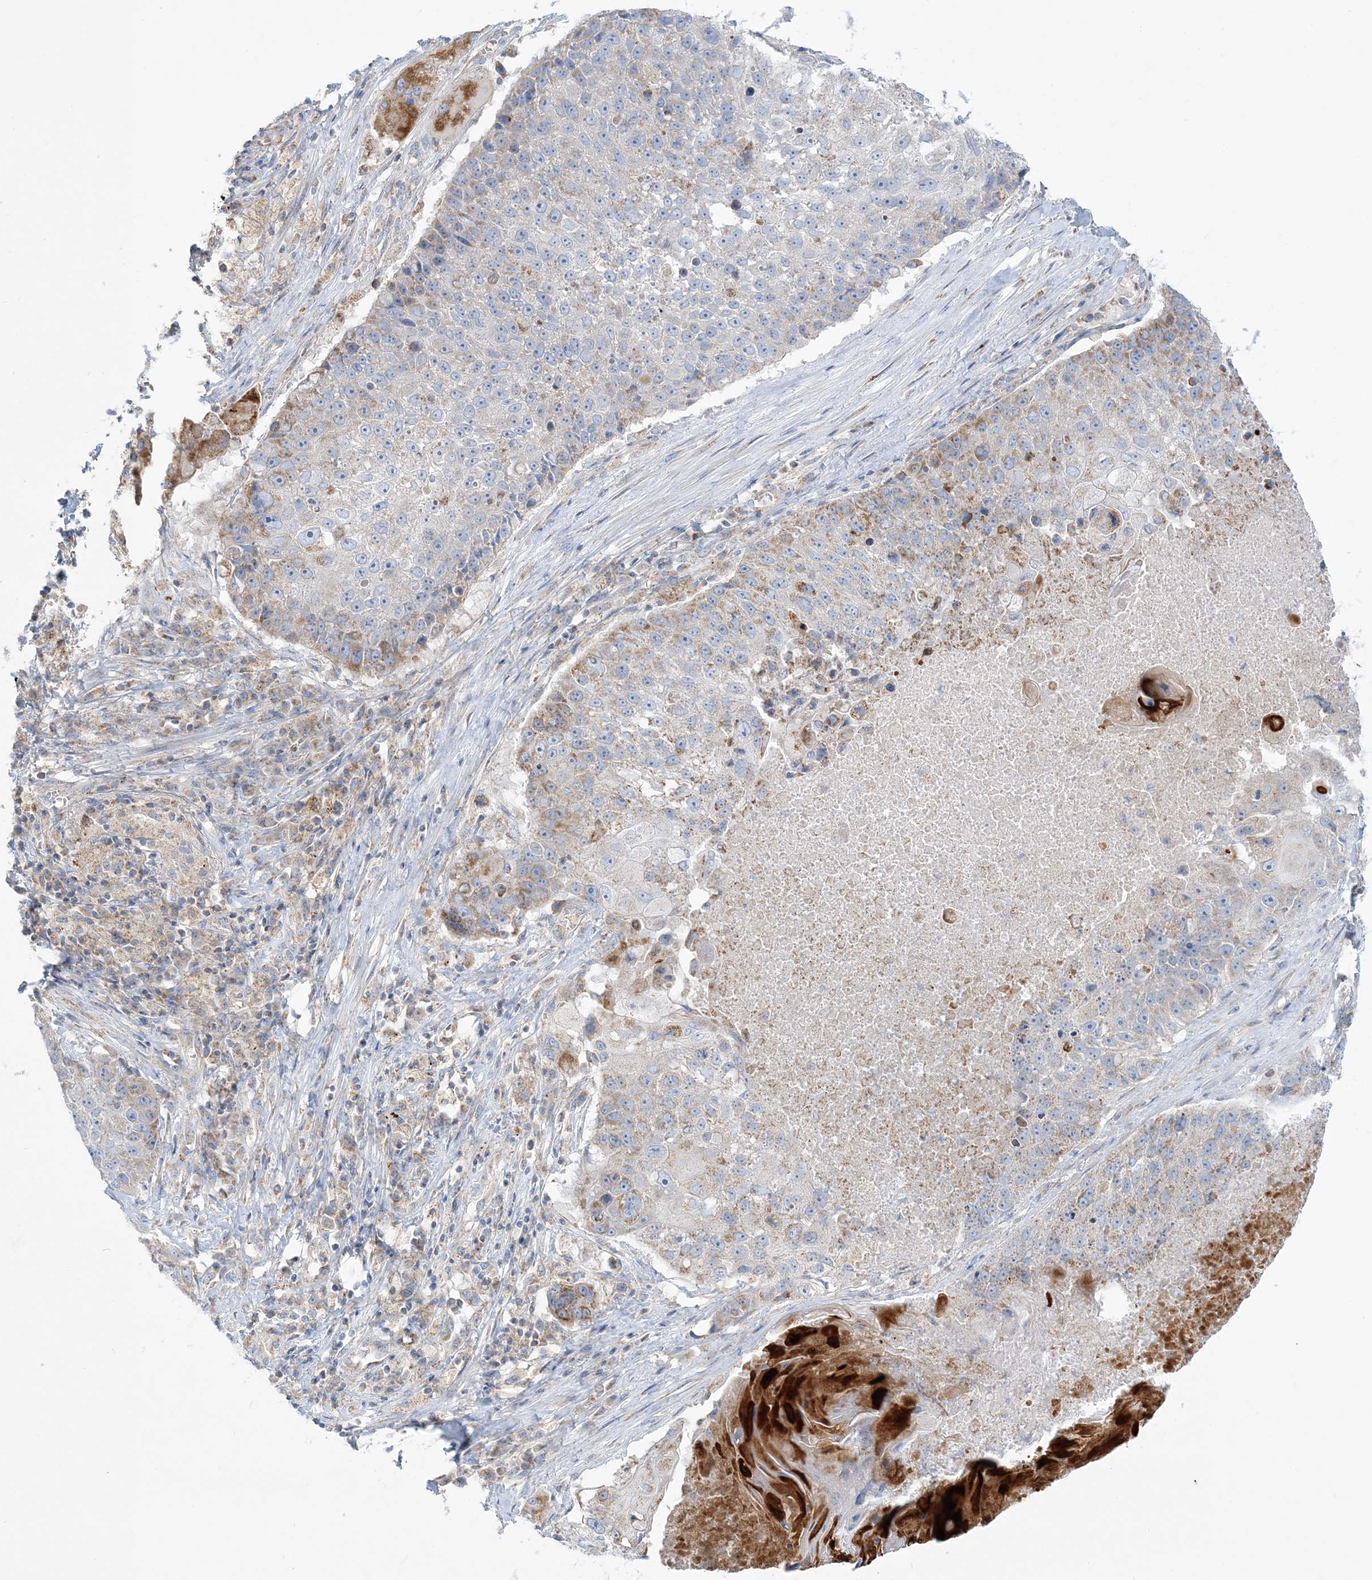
{"staining": {"intensity": "weak", "quantity": "<25%", "location": "cytoplasmic/membranous"}, "tissue": "lung cancer", "cell_type": "Tumor cells", "image_type": "cancer", "snomed": [{"axis": "morphology", "description": "Squamous cell carcinoma, NOS"}, {"axis": "topography", "description": "Lung"}], "caption": "Lung cancer stained for a protein using immunohistochemistry exhibits no expression tumor cells.", "gene": "TBC1D14", "patient": {"sex": "male", "age": 61}}